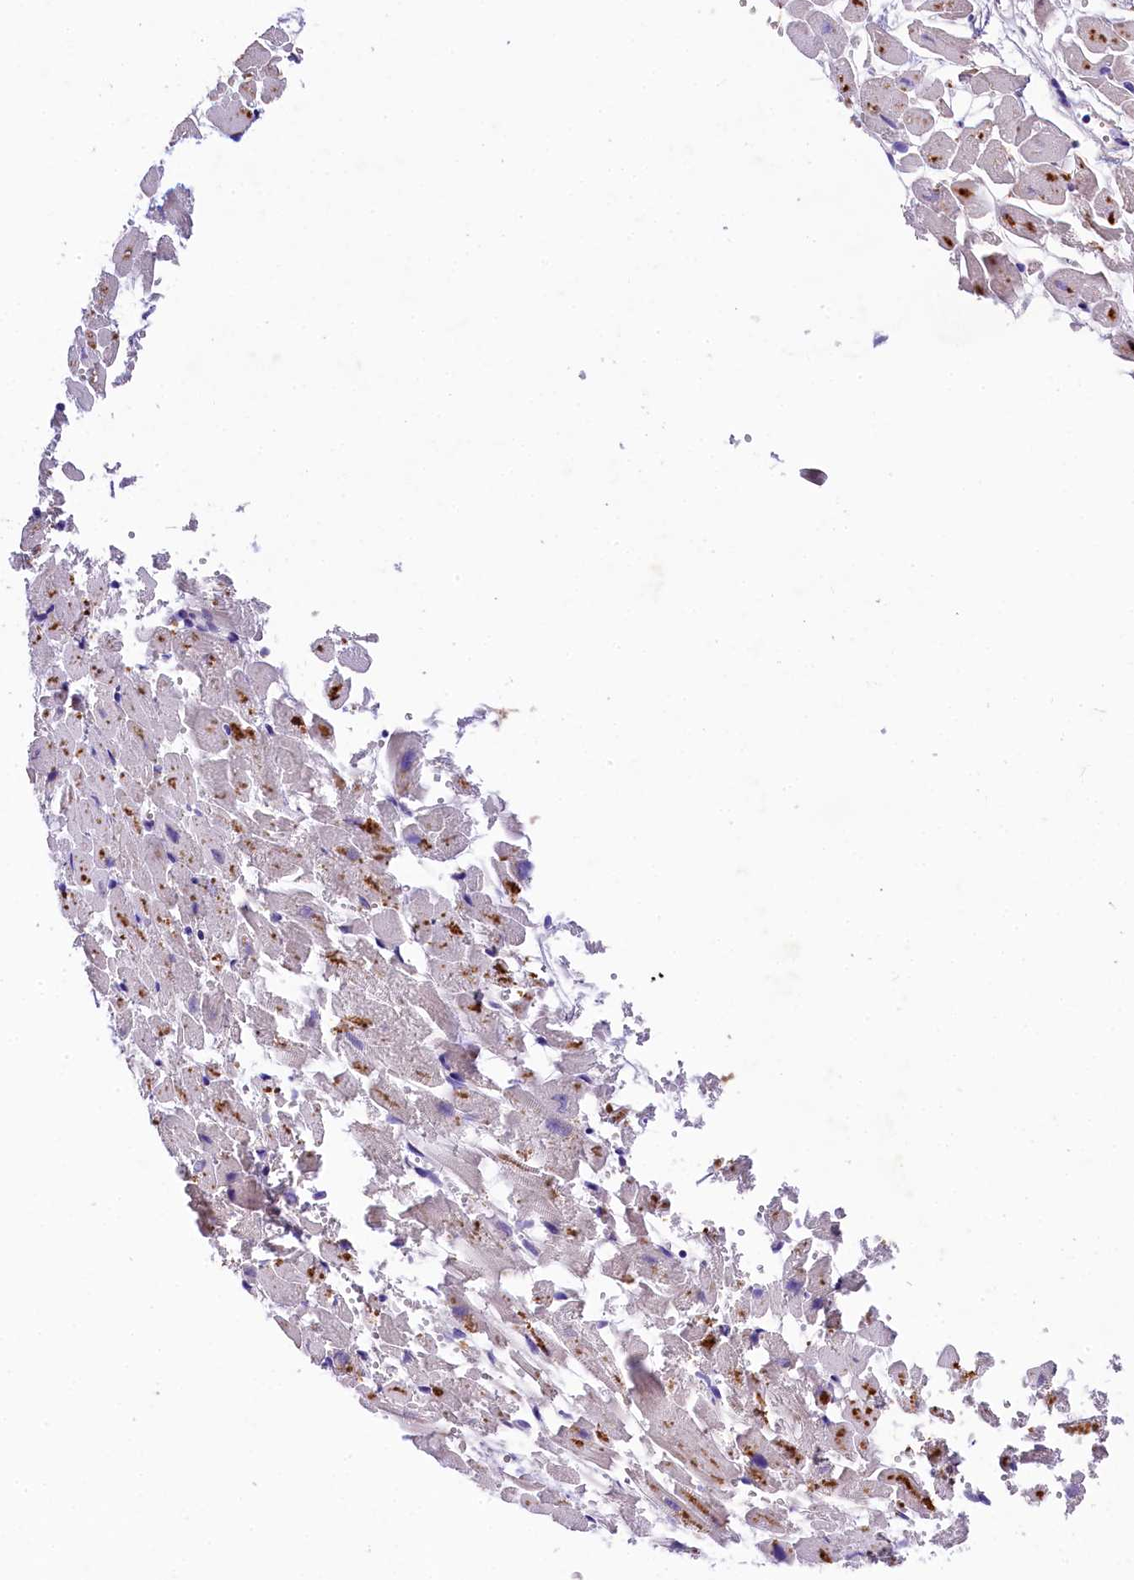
{"staining": {"intensity": "moderate", "quantity": "<25%", "location": "cytoplasmic/membranous"}, "tissue": "heart muscle", "cell_type": "Cardiomyocytes", "image_type": "normal", "snomed": [{"axis": "morphology", "description": "Normal tissue, NOS"}, {"axis": "topography", "description": "Heart"}], "caption": "The photomicrograph demonstrates a brown stain indicating the presence of a protein in the cytoplasmic/membranous of cardiomyocytes in heart muscle. (Brightfield microscopy of DAB IHC at high magnification).", "gene": "SOD3", "patient": {"sex": "female", "age": 64}}